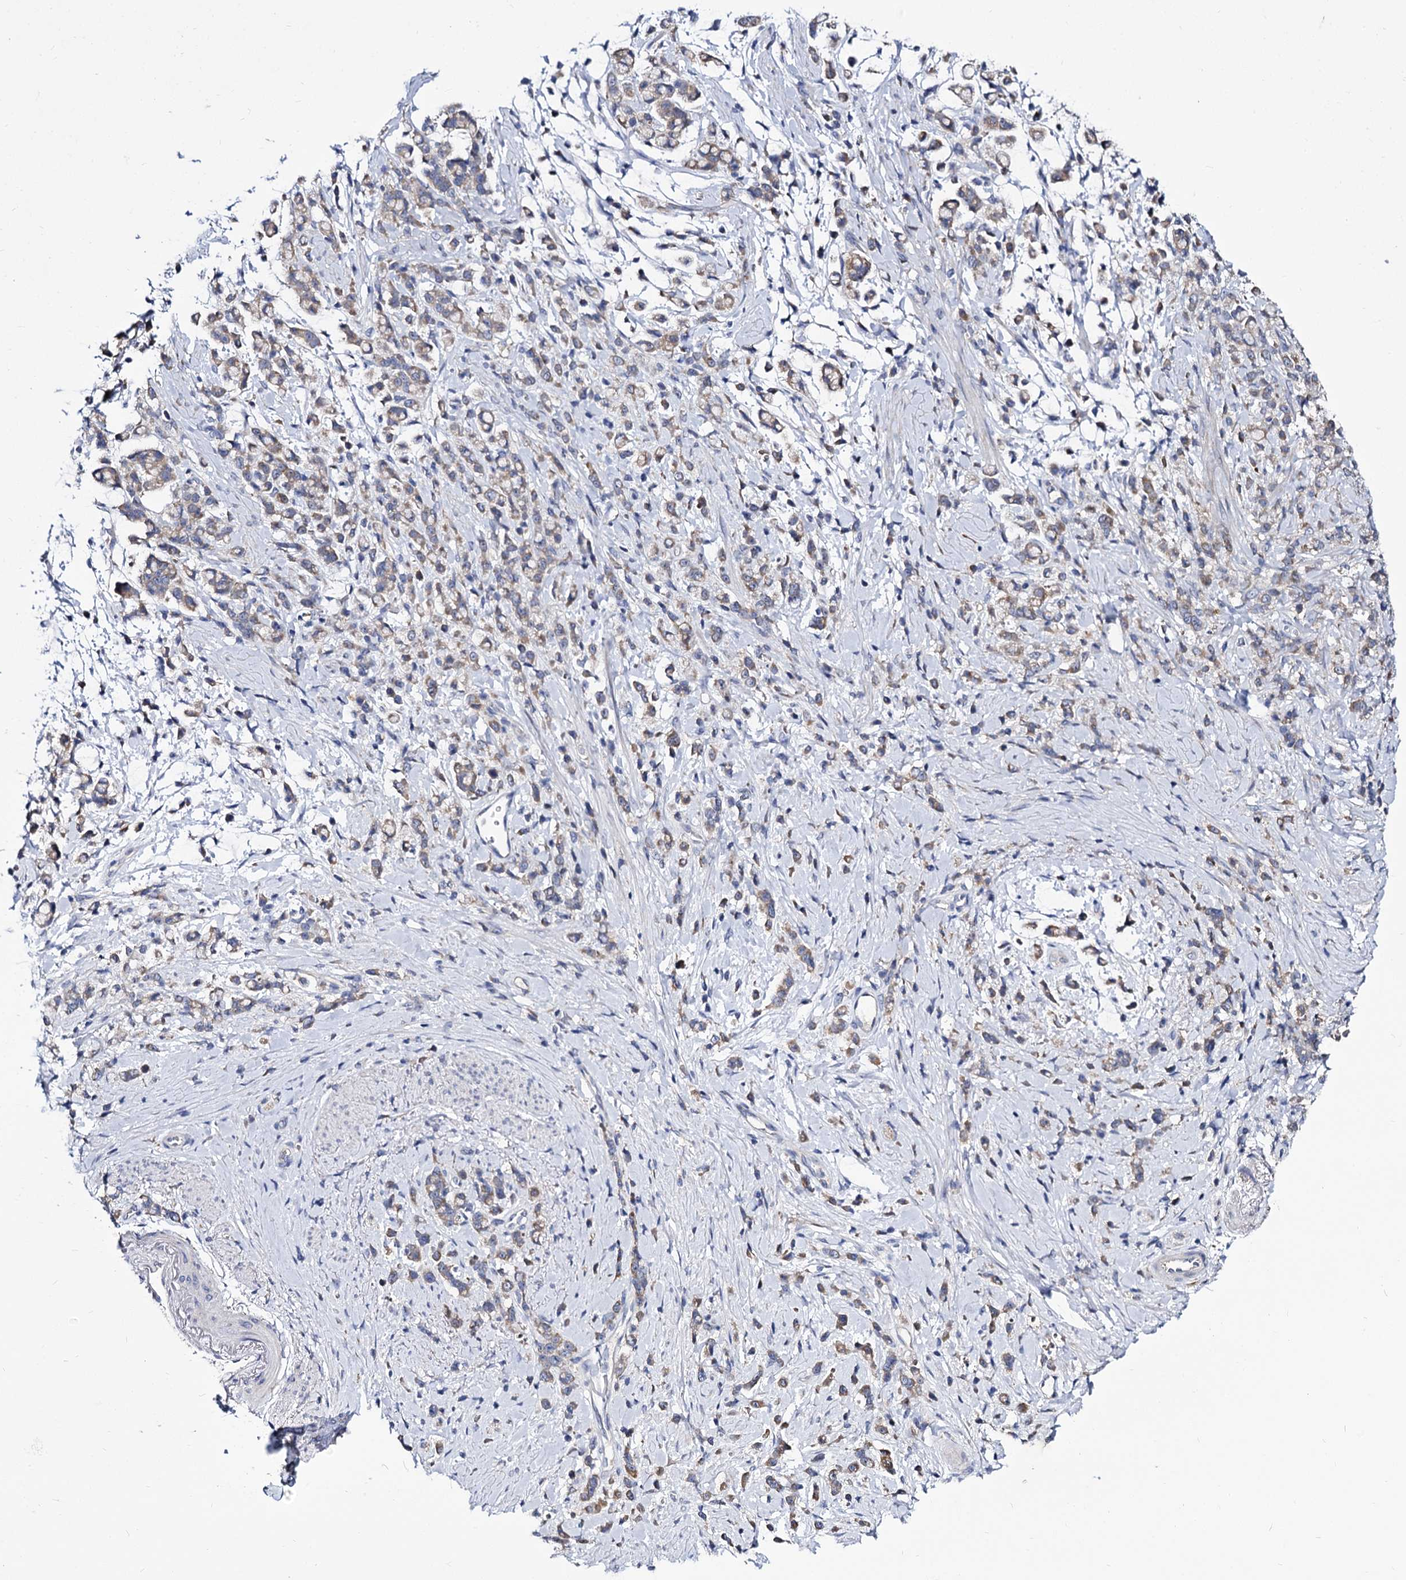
{"staining": {"intensity": "weak", "quantity": "25%-75%", "location": "cytoplasmic/membranous"}, "tissue": "stomach cancer", "cell_type": "Tumor cells", "image_type": "cancer", "snomed": [{"axis": "morphology", "description": "Adenocarcinoma, NOS"}, {"axis": "topography", "description": "Stomach"}], "caption": "Stomach cancer (adenocarcinoma) stained with a protein marker reveals weak staining in tumor cells.", "gene": "PANX2", "patient": {"sex": "female", "age": 60}}